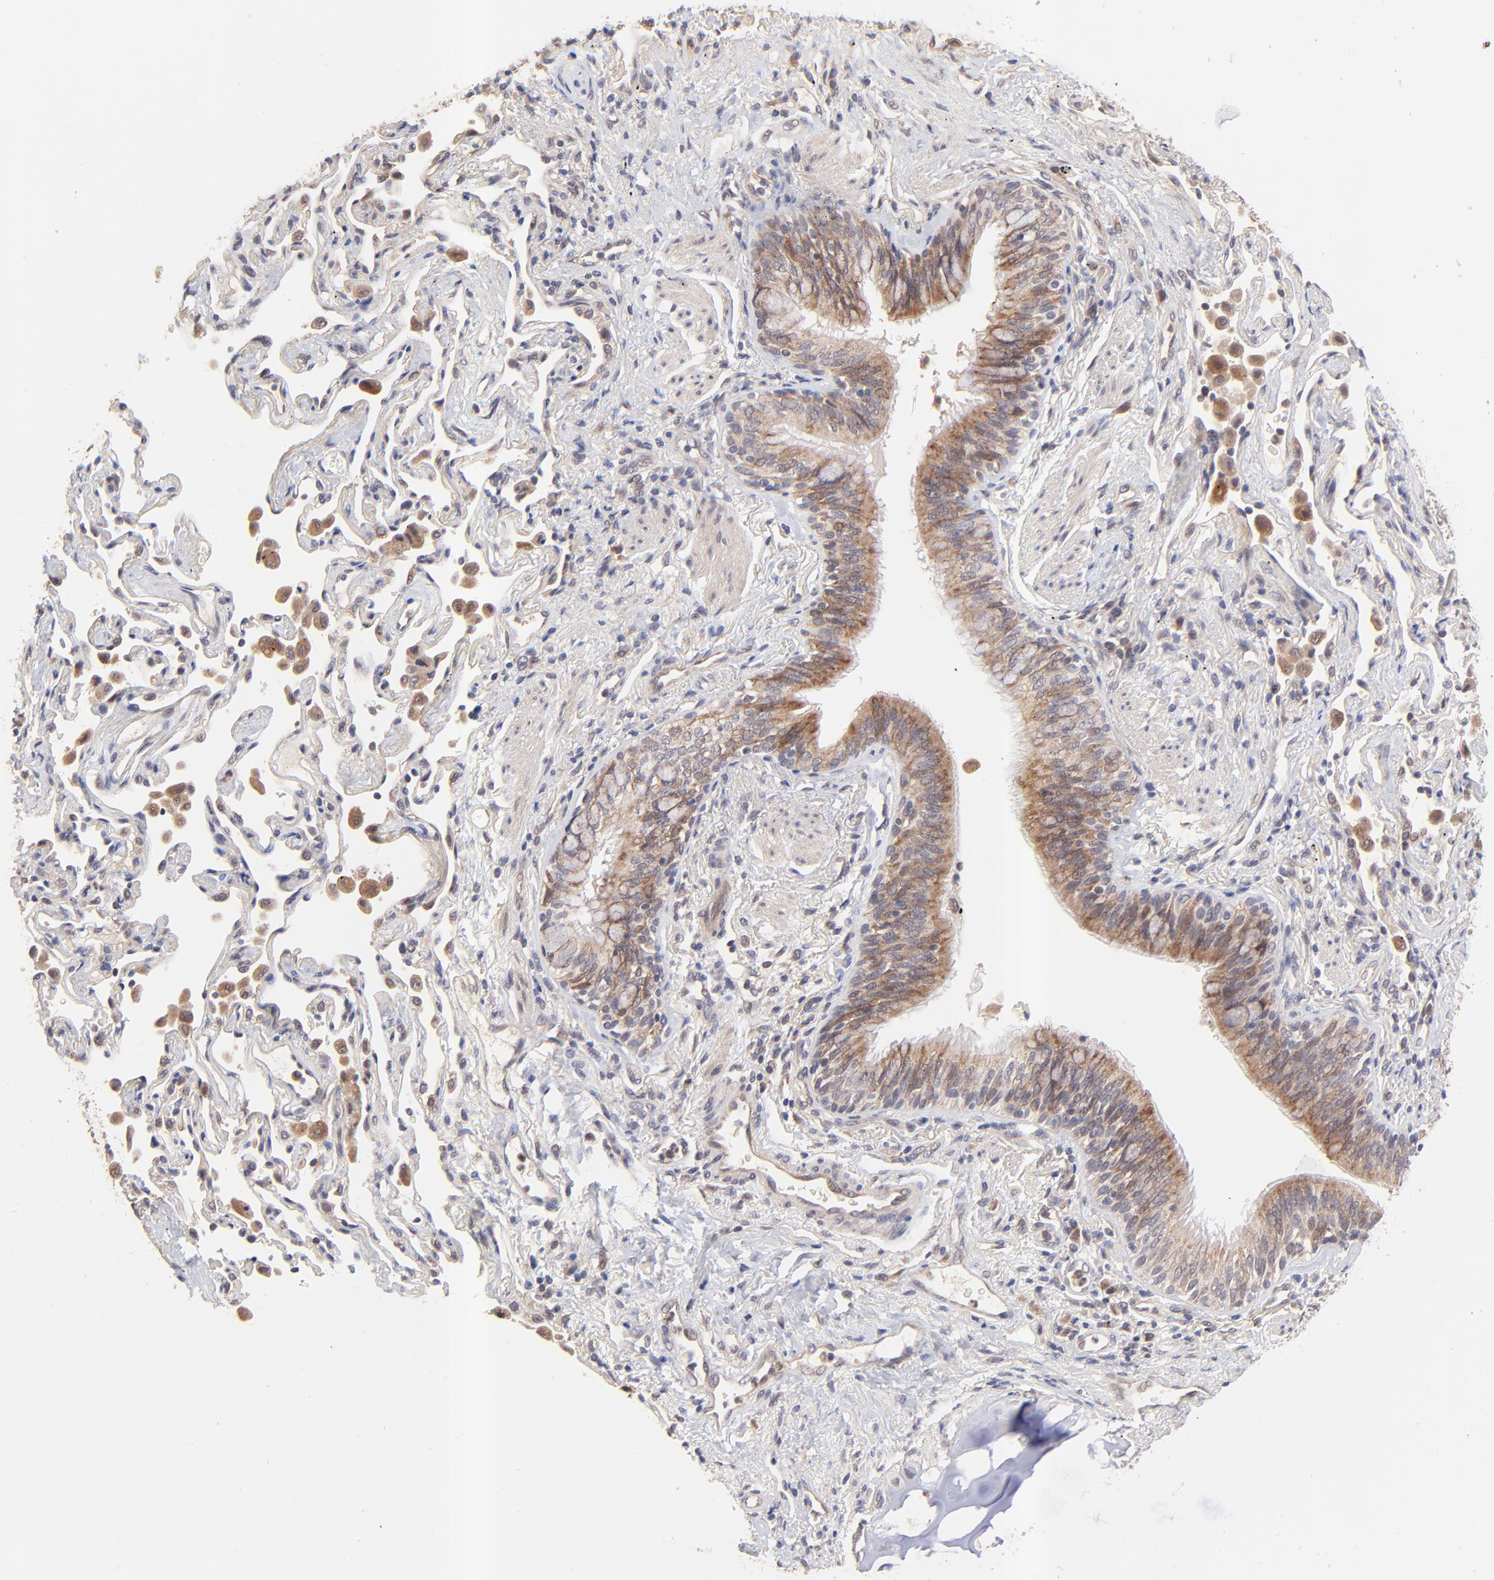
{"staining": {"intensity": "moderate", "quantity": ">75%", "location": "cytoplasmic/membranous"}, "tissue": "lung cancer", "cell_type": "Tumor cells", "image_type": "cancer", "snomed": [{"axis": "morphology", "description": "Squamous cell carcinoma, NOS"}, {"axis": "topography", "description": "Lung"}], "caption": "This image reveals immunohistochemistry staining of human lung squamous cell carcinoma, with medium moderate cytoplasmic/membranous staining in approximately >75% of tumor cells.", "gene": "BAIAP2L2", "patient": {"sex": "female", "age": 67}}